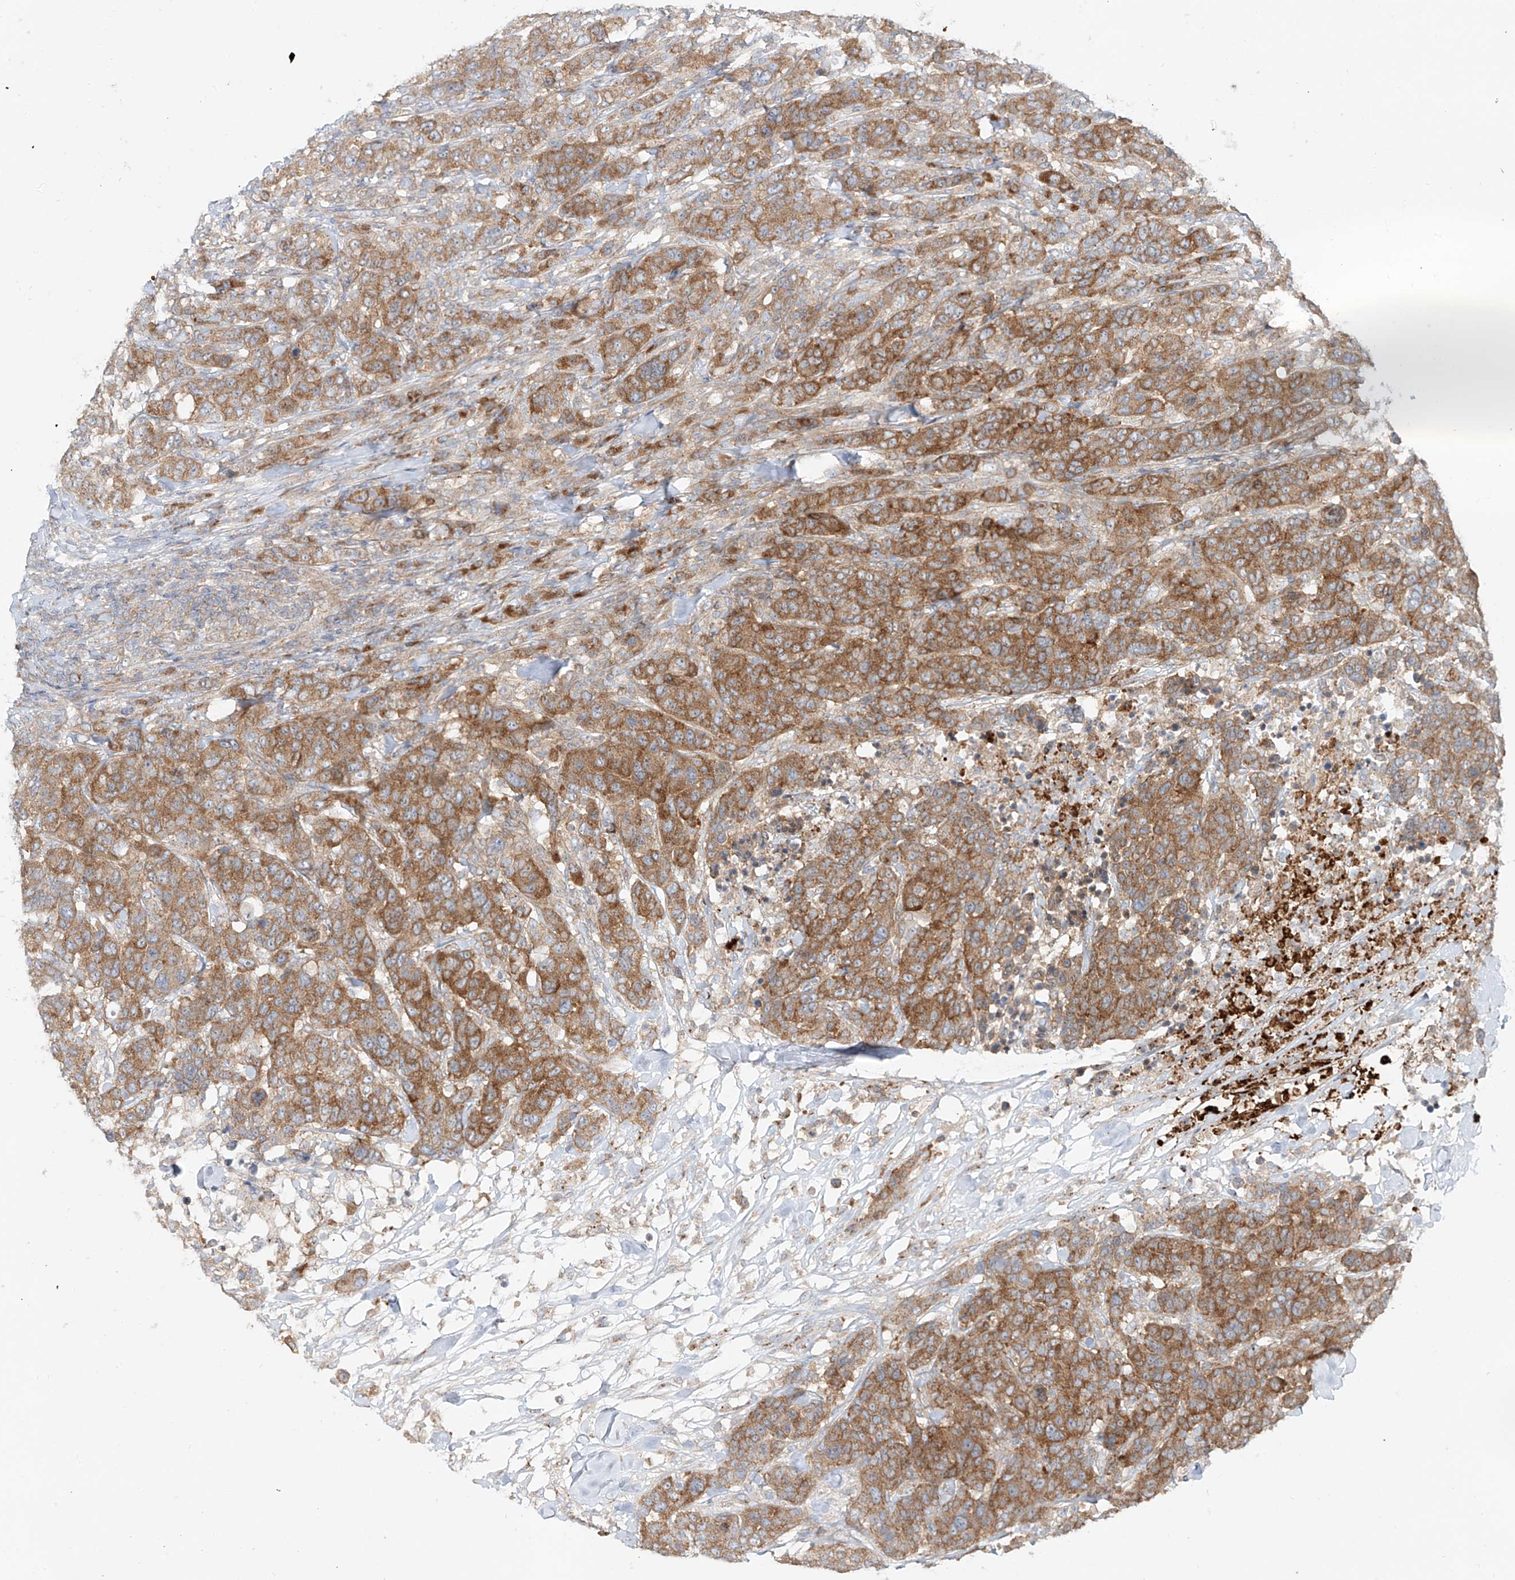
{"staining": {"intensity": "moderate", "quantity": ">75%", "location": "cytoplasmic/membranous"}, "tissue": "breast cancer", "cell_type": "Tumor cells", "image_type": "cancer", "snomed": [{"axis": "morphology", "description": "Duct carcinoma"}, {"axis": "topography", "description": "Breast"}], "caption": "There is medium levels of moderate cytoplasmic/membranous expression in tumor cells of breast intraductal carcinoma, as demonstrated by immunohistochemical staining (brown color).", "gene": "TJAP1", "patient": {"sex": "female", "age": 37}}